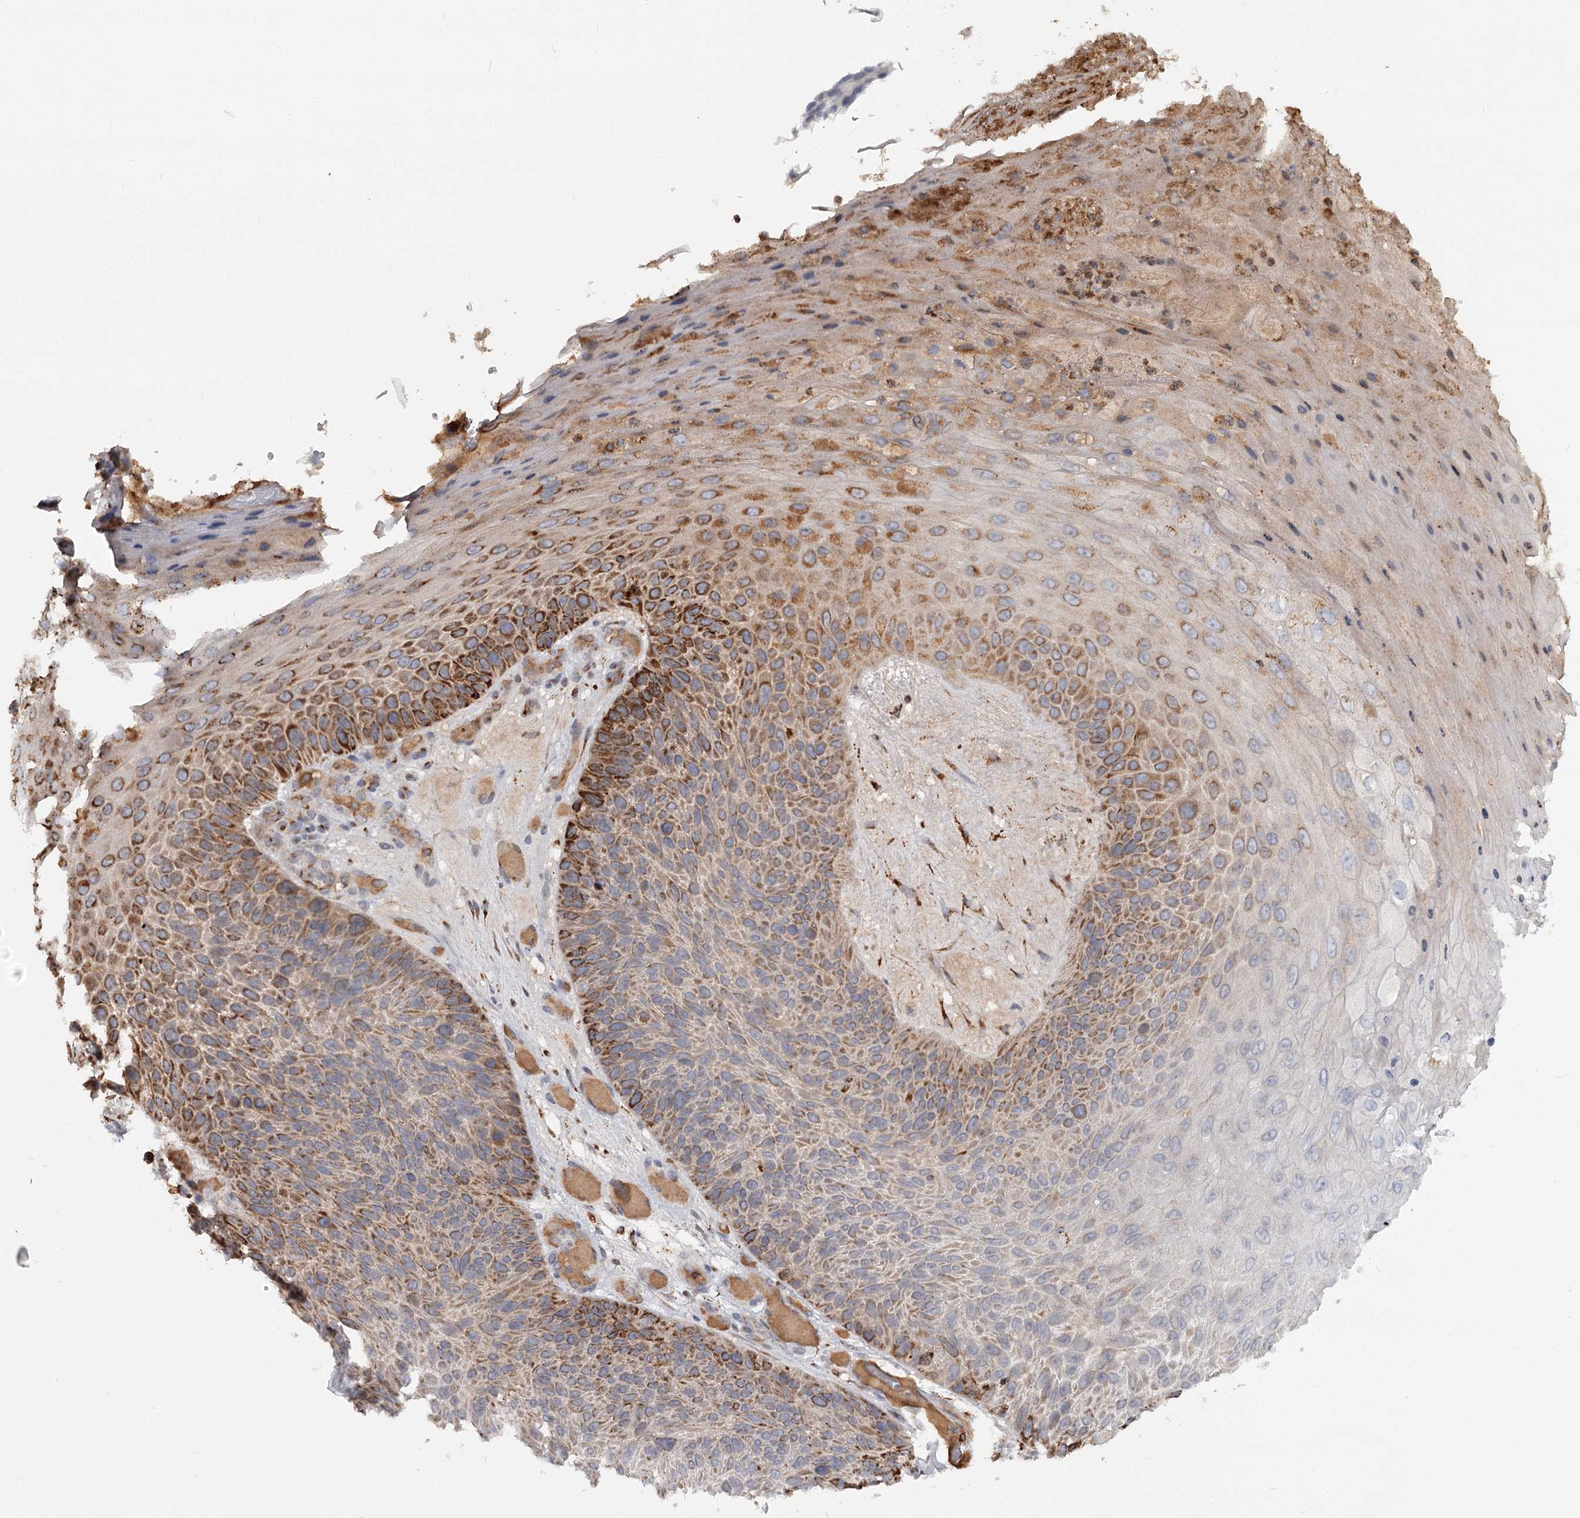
{"staining": {"intensity": "strong", "quantity": "25%-75%", "location": "cytoplasmic/membranous"}, "tissue": "skin cancer", "cell_type": "Tumor cells", "image_type": "cancer", "snomed": [{"axis": "morphology", "description": "Squamous cell carcinoma, NOS"}, {"axis": "topography", "description": "Skin"}], "caption": "The immunohistochemical stain labels strong cytoplasmic/membranous positivity in tumor cells of skin cancer (squamous cell carcinoma) tissue.", "gene": "CDC123", "patient": {"sex": "female", "age": 88}}